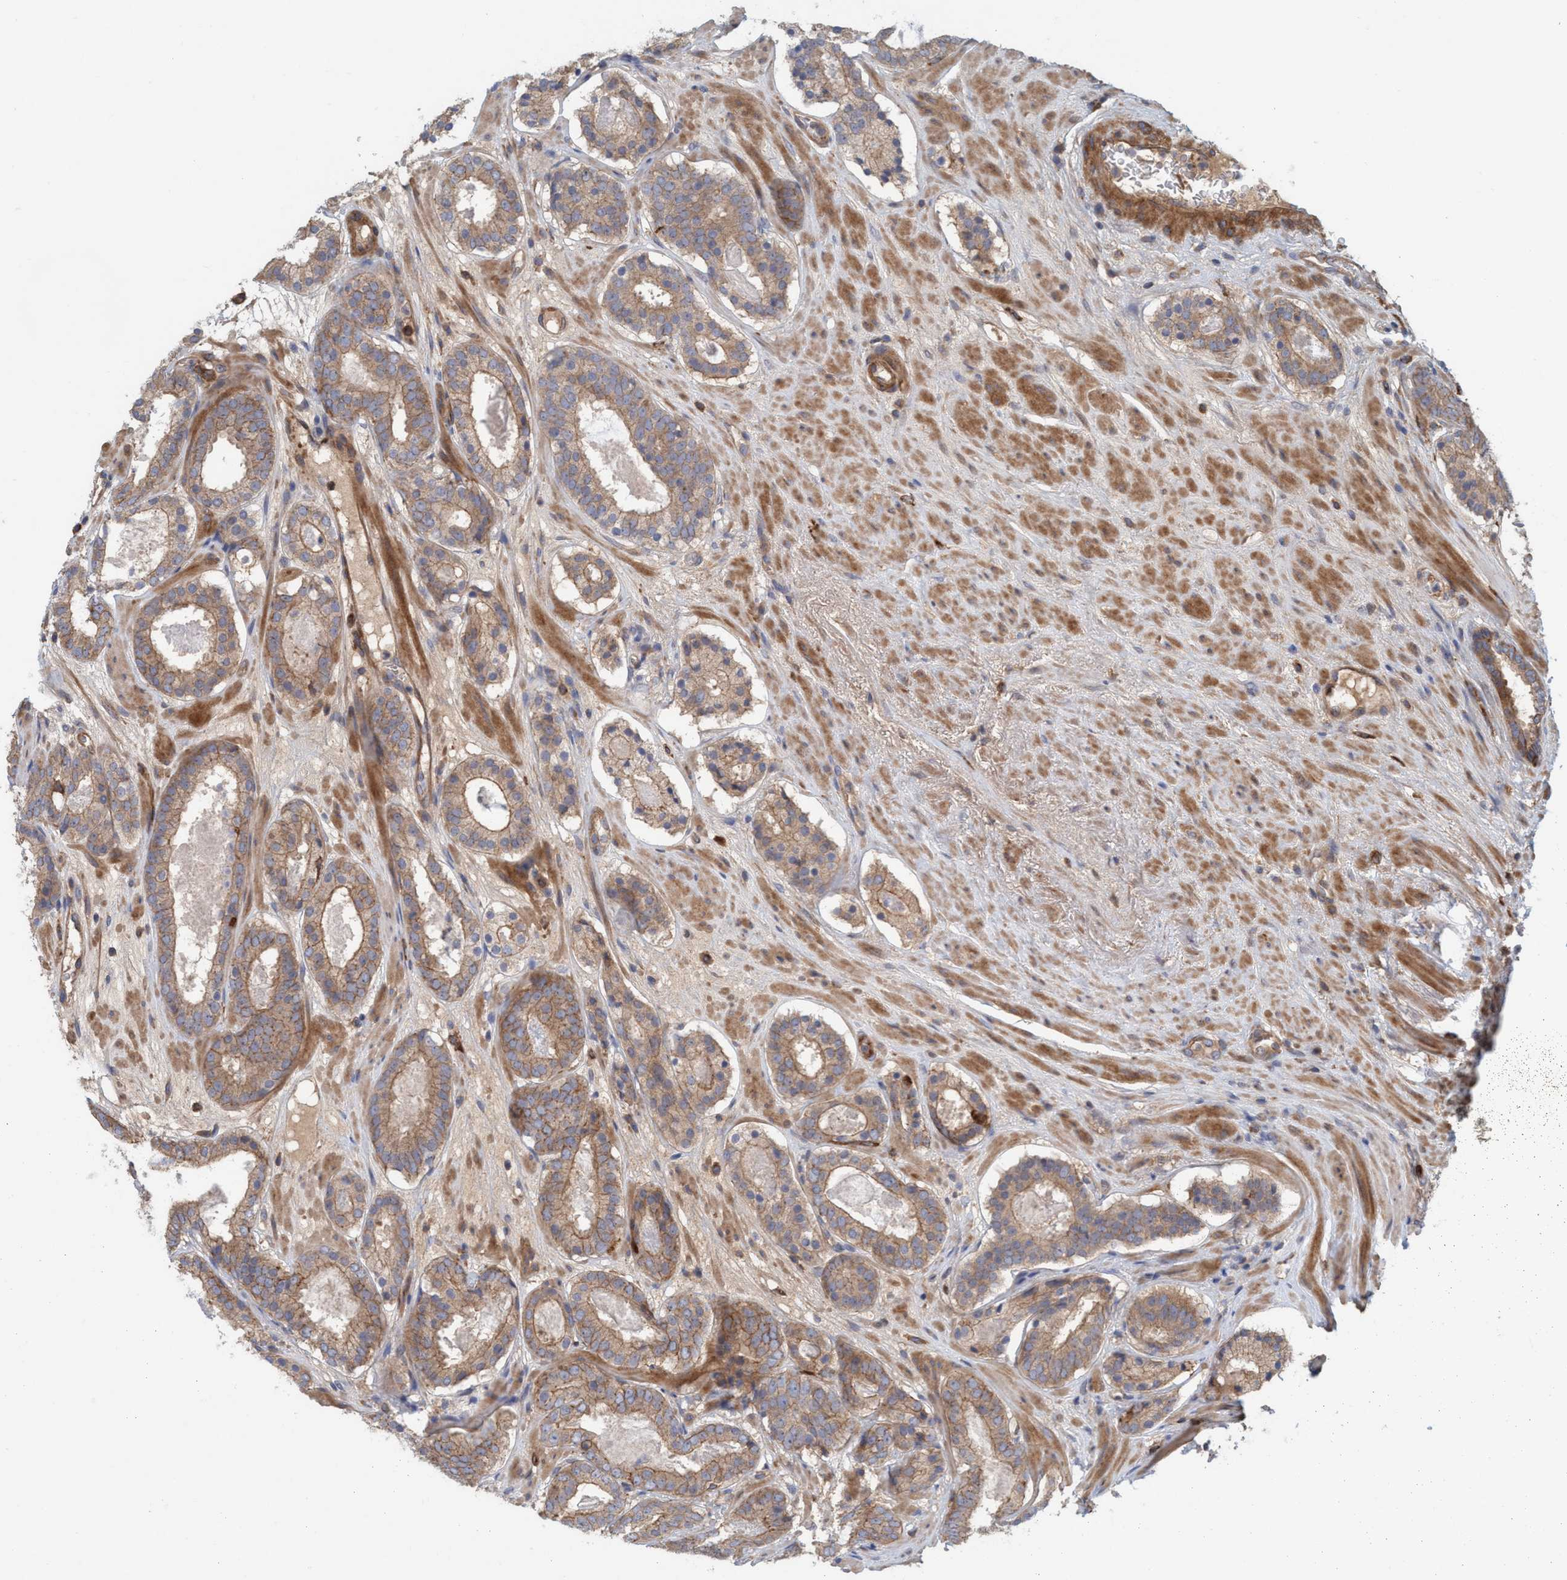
{"staining": {"intensity": "moderate", "quantity": ">75%", "location": "cytoplasmic/membranous"}, "tissue": "prostate cancer", "cell_type": "Tumor cells", "image_type": "cancer", "snomed": [{"axis": "morphology", "description": "Adenocarcinoma, Low grade"}, {"axis": "topography", "description": "Prostate"}], "caption": "This micrograph shows prostate cancer stained with immunohistochemistry to label a protein in brown. The cytoplasmic/membranous of tumor cells show moderate positivity for the protein. Nuclei are counter-stained blue.", "gene": "SPECC1", "patient": {"sex": "male", "age": 69}}